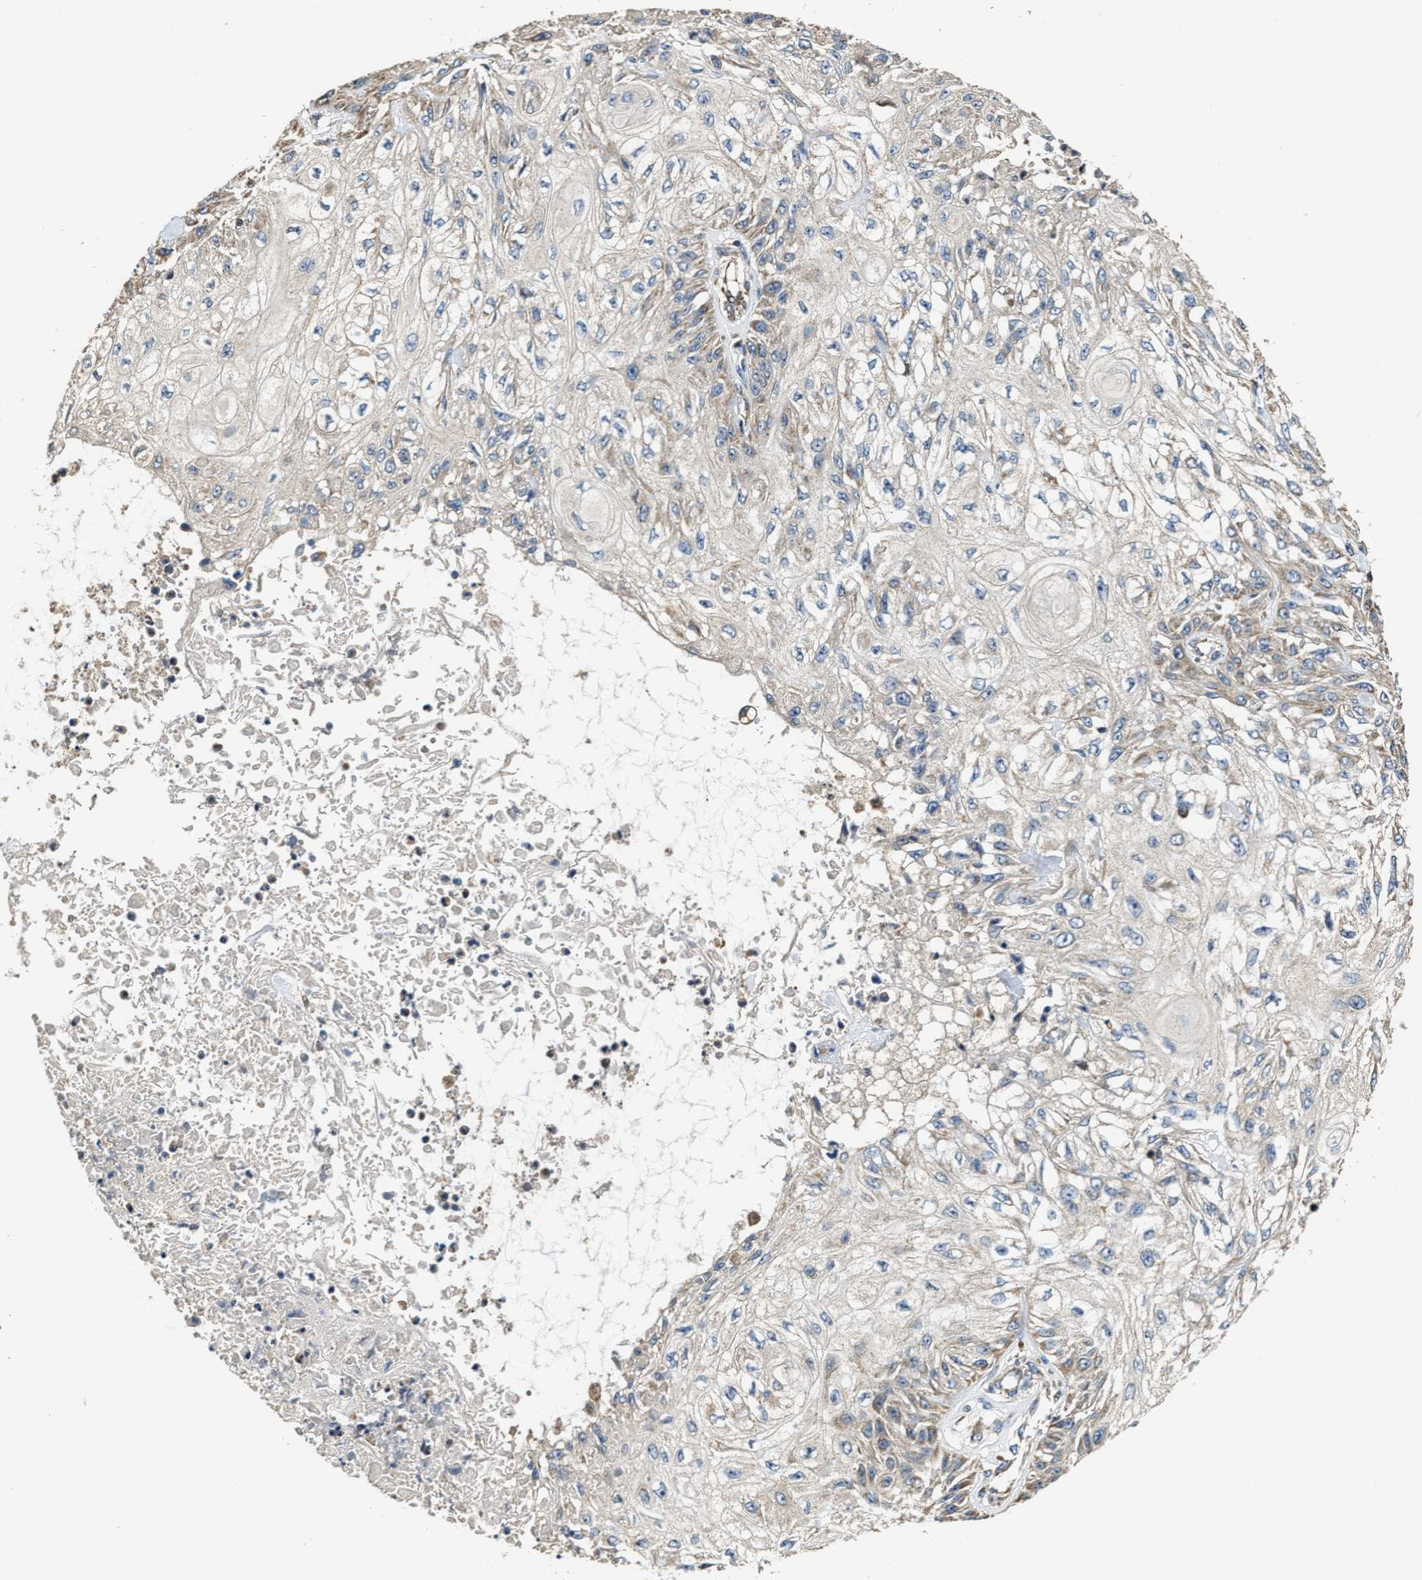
{"staining": {"intensity": "weak", "quantity": "<25%", "location": "cytoplasmic/membranous"}, "tissue": "skin cancer", "cell_type": "Tumor cells", "image_type": "cancer", "snomed": [{"axis": "morphology", "description": "Squamous cell carcinoma, NOS"}, {"axis": "morphology", "description": "Squamous cell carcinoma, metastatic, NOS"}, {"axis": "topography", "description": "Skin"}, {"axis": "topography", "description": "Lymph node"}], "caption": "IHC of skin squamous cell carcinoma reveals no expression in tumor cells. (Brightfield microscopy of DAB (3,3'-diaminobenzidine) immunohistochemistry (IHC) at high magnification).", "gene": "GFRA3", "patient": {"sex": "male", "age": 75}}